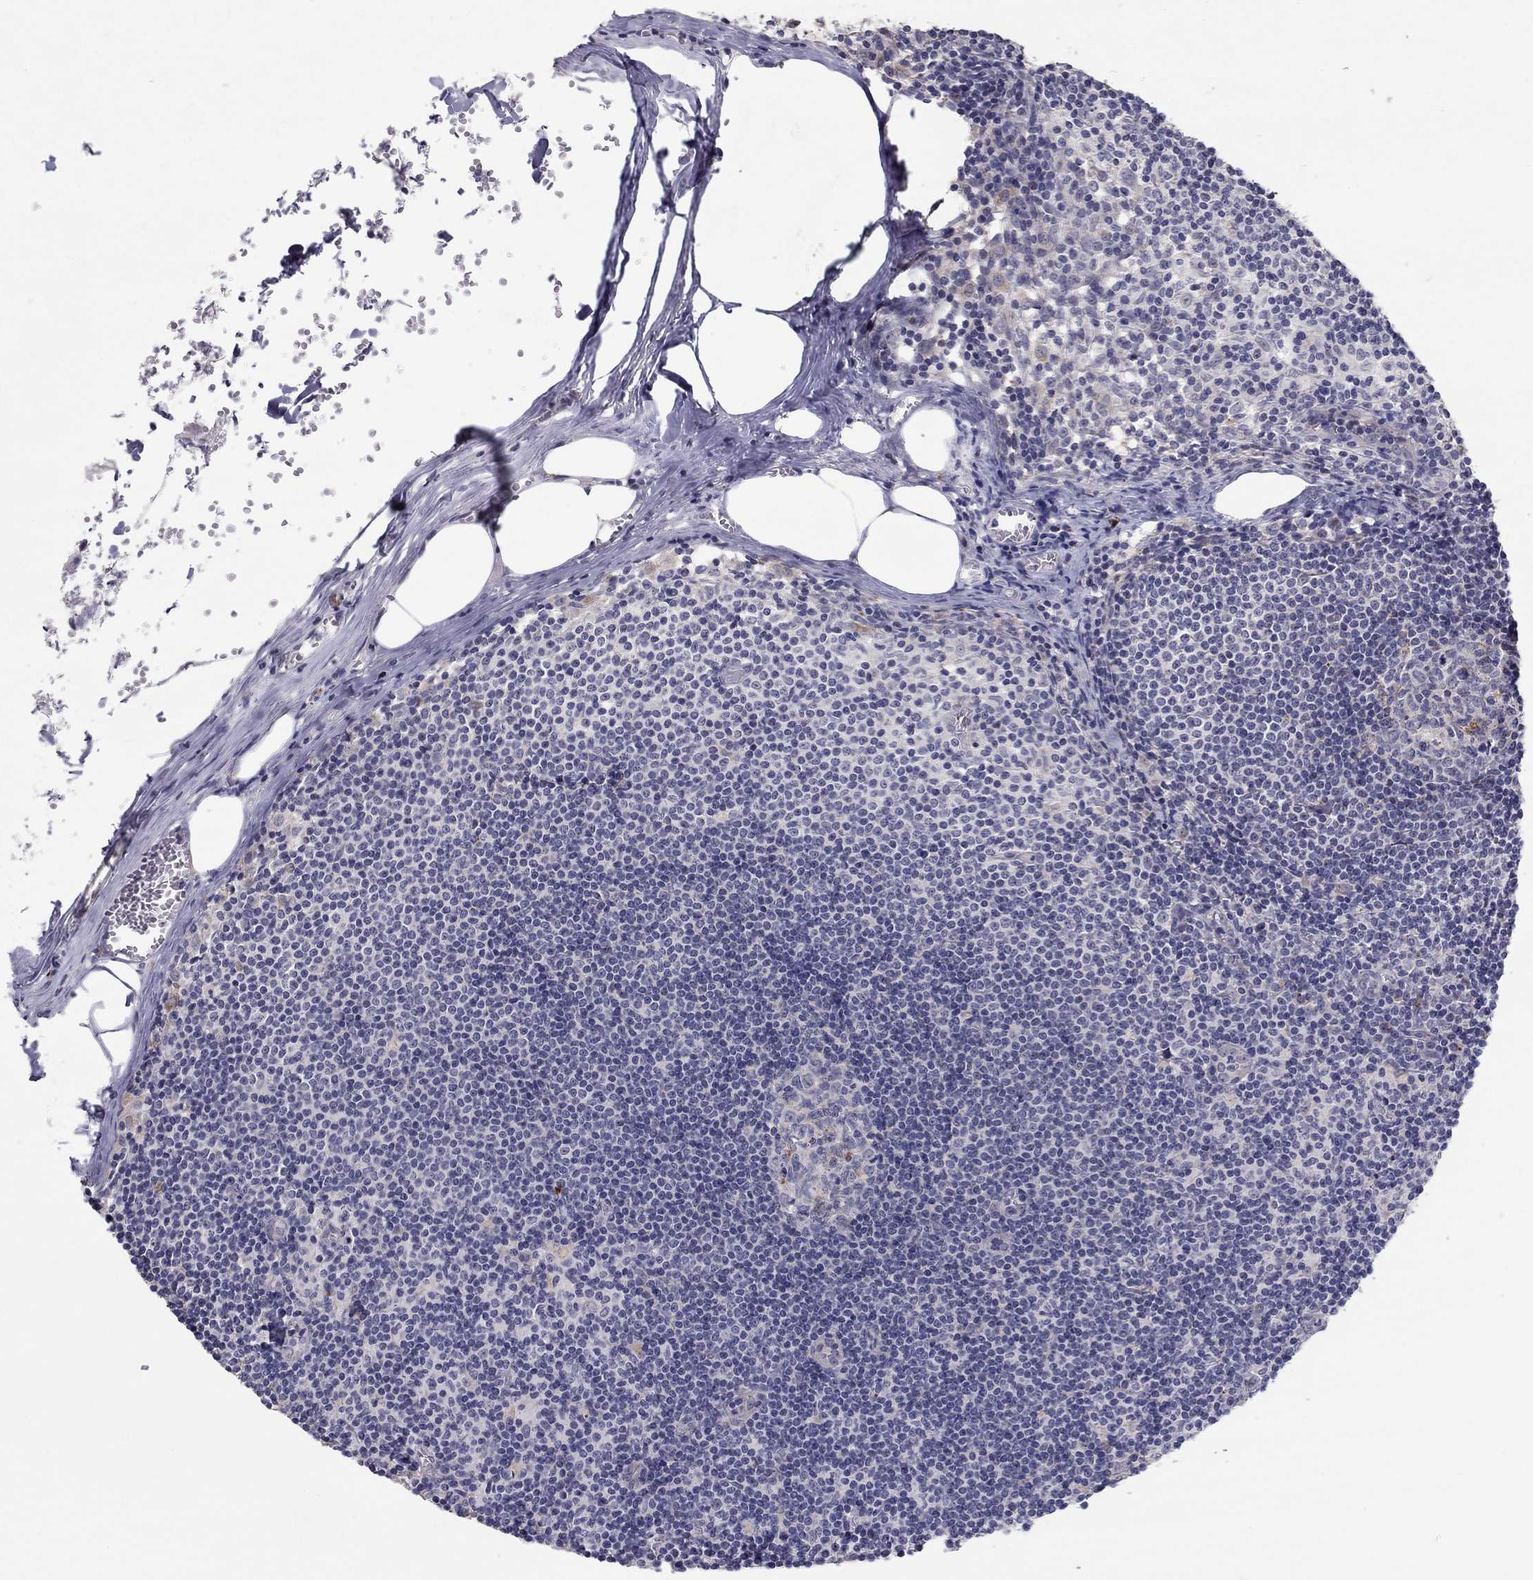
{"staining": {"intensity": "moderate", "quantity": "<25%", "location": "cytoplasmic/membranous"}, "tissue": "lymph node", "cell_type": "Germinal center cells", "image_type": "normal", "snomed": [{"axis": "morphology", "description": "Normal tissue, NOS"}, {"axis": "topography", "description": "Lymph node"}], "caption": "Protein analysis of normal lymph node reveals moderate cytoplasmic/membranous positivity in about <25% of germinal center cells. Using DAB (brown) and hematoxylin (blue) stains, captured at high magnification using brightfield microscopy.", "gene": "CRACDL", "patient": {"sex": "male", "age": 59}}